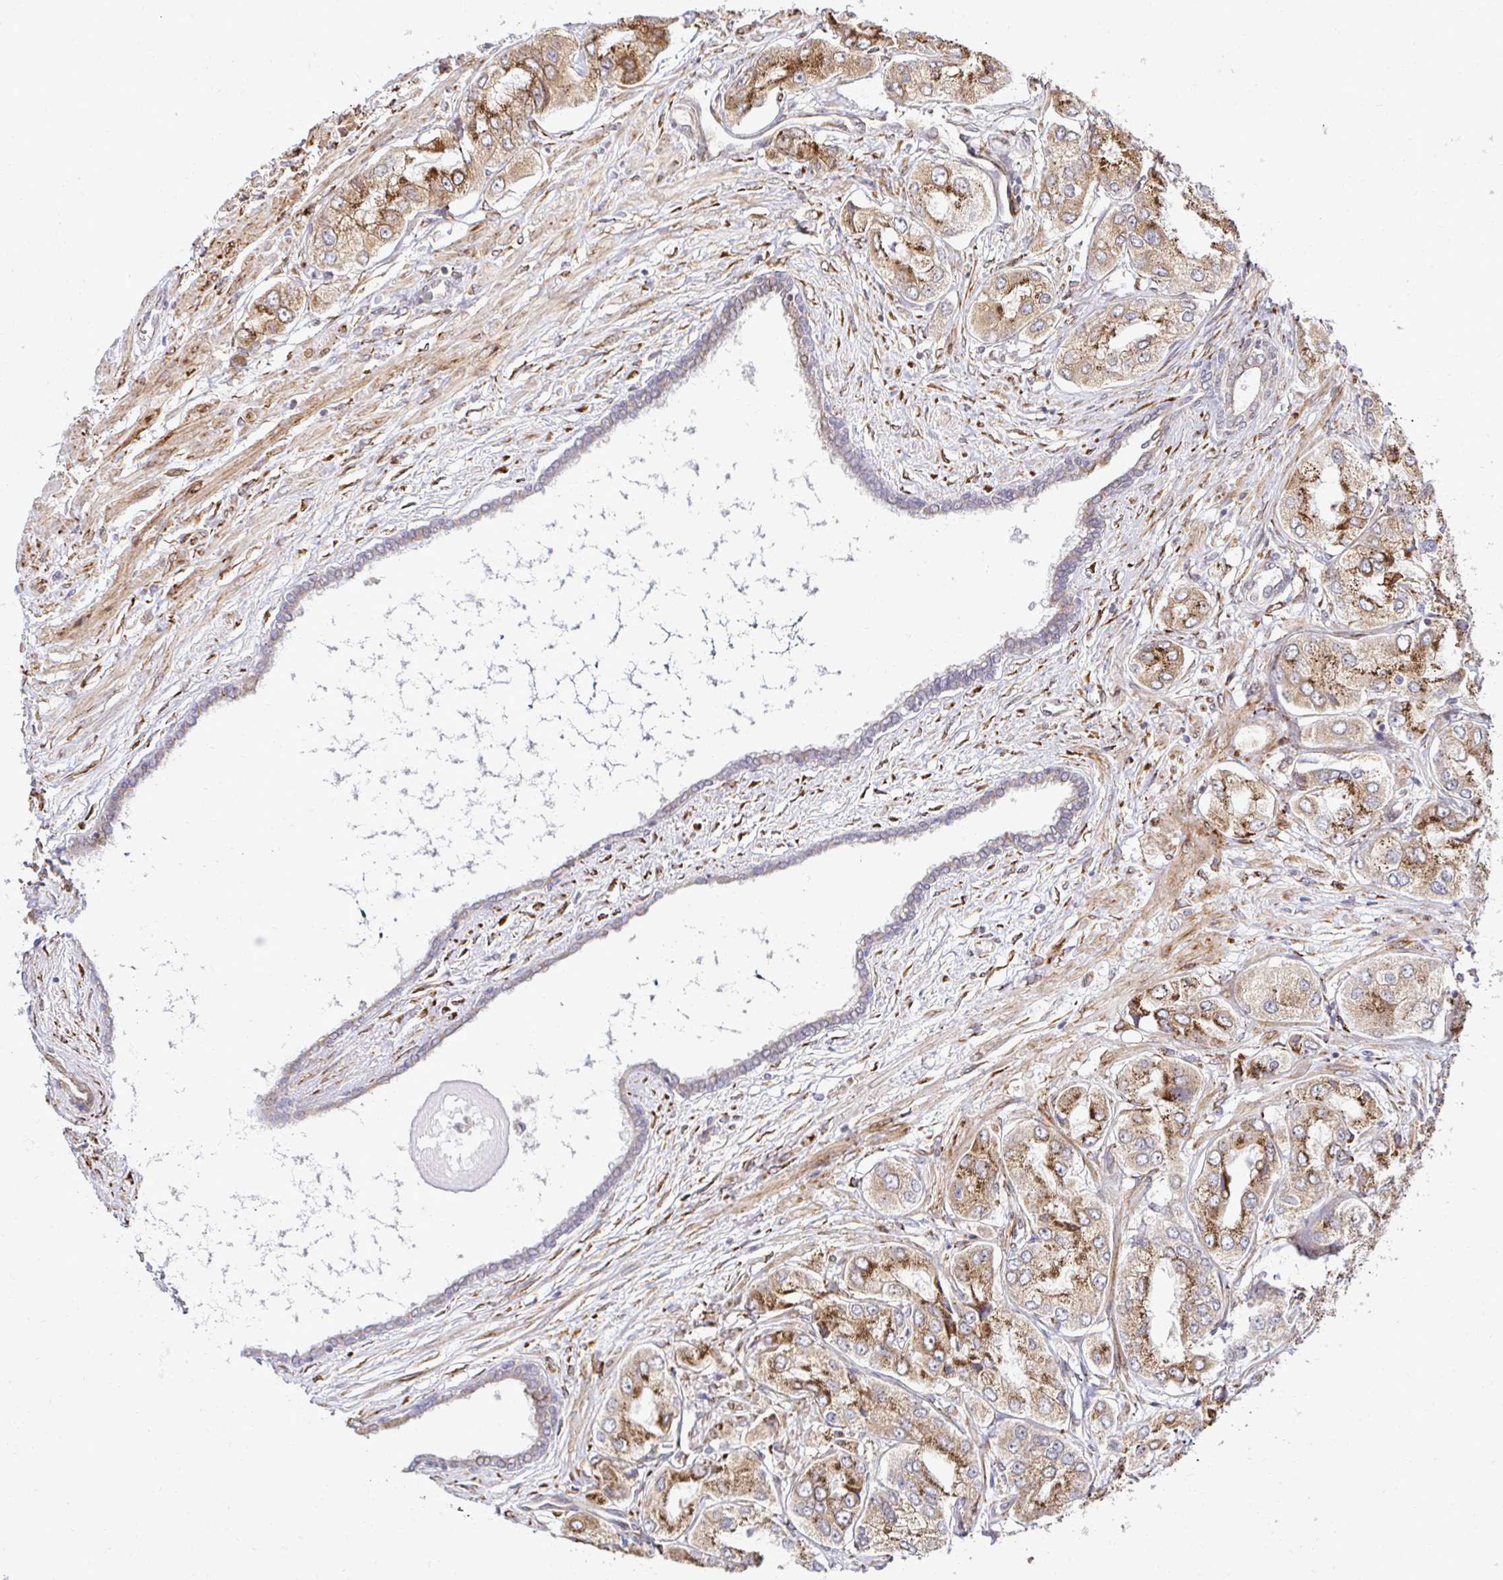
{"staining": {"intensity": "moderate", "quantity": ">75%", "location": "cytoplasmic/membranous"}, "tissue": "prostate cancer", "cell_type": "Tumor cells", "image_type": "cancer", "snomed": [{"axis": "morphology", "description": "Adenocarcinoma, Low grade"}, {"axis": "topography", "description": "Prostate"}], "caption": "Human prostate cancer stained with a brown dye demonstrates moderate cytoplasmic/membranous positive staining in approximately >75% of tumor cells.", "gene": "HPS1", "patient": {"sex": "male", "age": 69}}